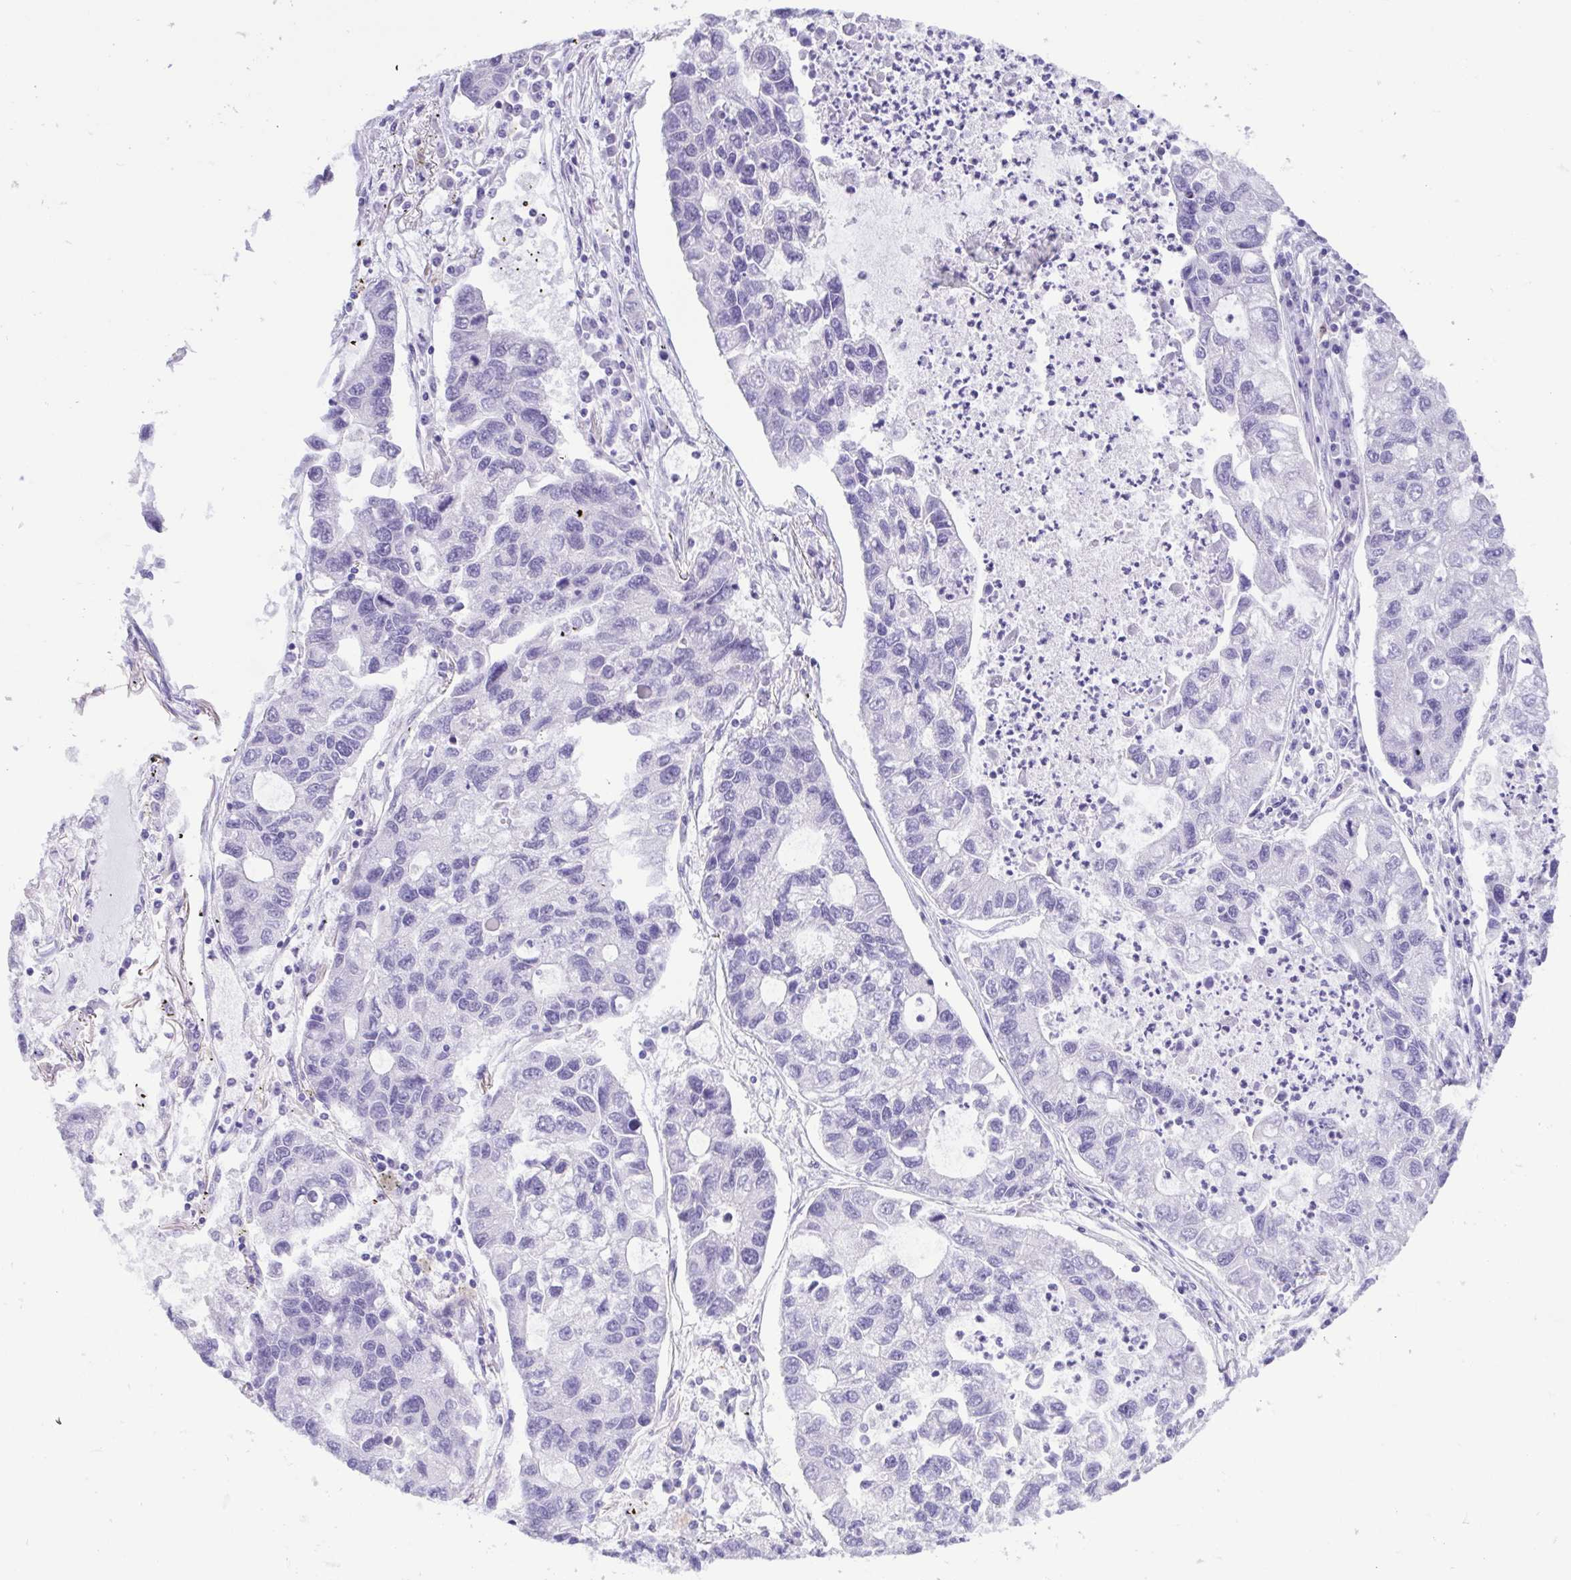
{"staining": {"intensity": "negative", "quantity": "none", "location": "none"}, "tissue": "lung cancer", "cell_type": "Tumor cells", "image_type": "cancer", "snomed": [{"axis": "morphology", "description": "Adenocarcinoma, NOS"}, {"axis": "topography", "description": "Bronchus"}, {"axis": "topography", "description": "Lung"}], "caption": "Protein analysis of lung cancer (adenocarcinoma) reveals no significant staining in tumor cells. (IHC, brightfield microscopy, high magnification).", "gene": "MYL7", "patient": {"sex": "female", "age": 51}}